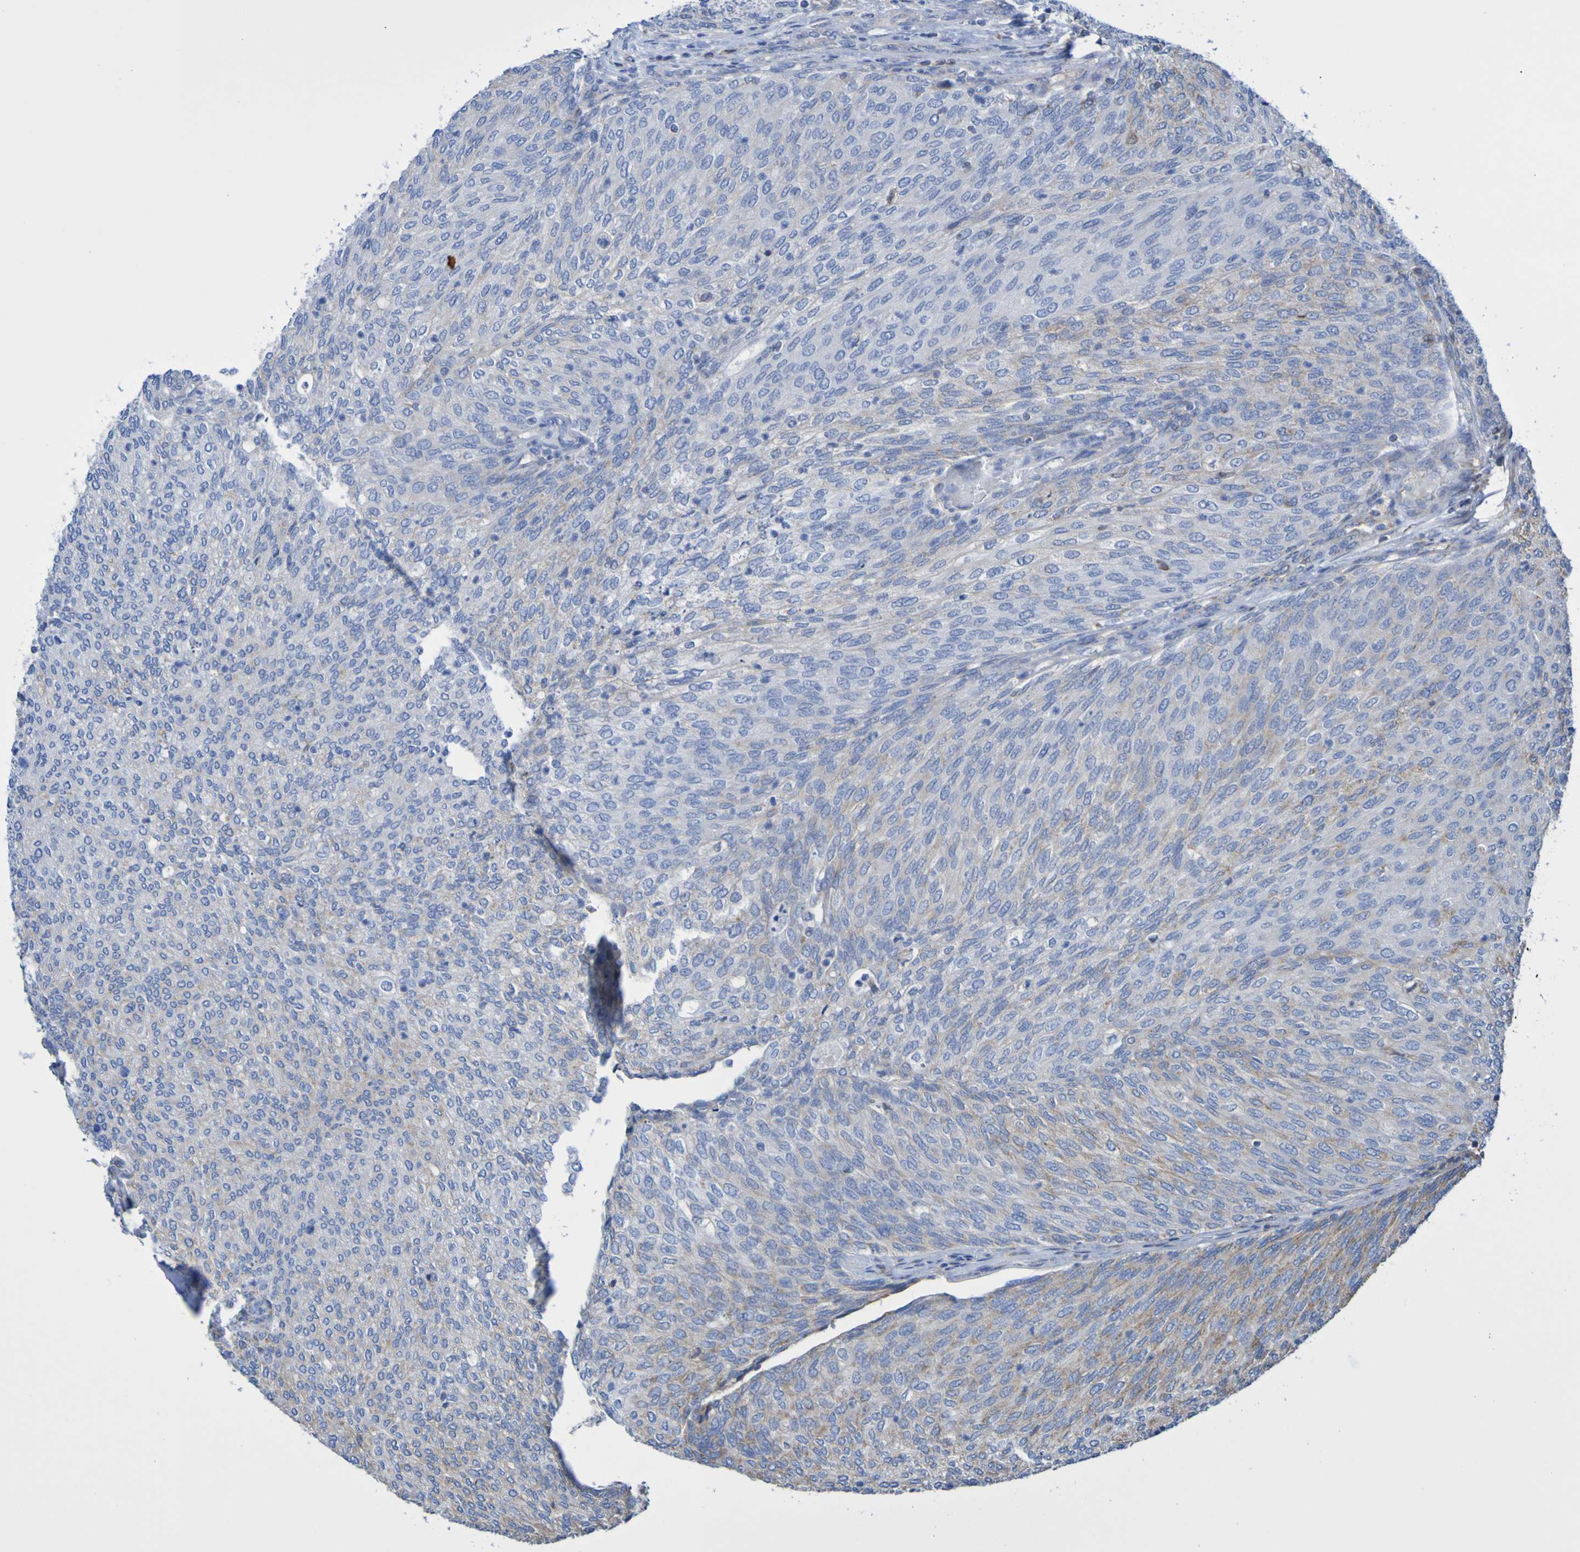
{"staining": {"intensity": "weak", "quantity": "<25%", "location": "cytoplasmic/membranous"}, "tissue": "urothelial cancer", "cell_type": "Tumor cells", "image_type": "cancer", "snomed": [{"axis": "morphology", "description": "Urothelial carcinoma, Low grade"}, {"axis": "topography", "description": "Urinary bladder"}], "caption": "This is an immunohistochemistry (IHC) photomicrograph of low-grade urothelial carcinoma. There is no positivity in tumor cells.", "gene": "CNTN2", "patient": {"sex": "female", "age": 79}}